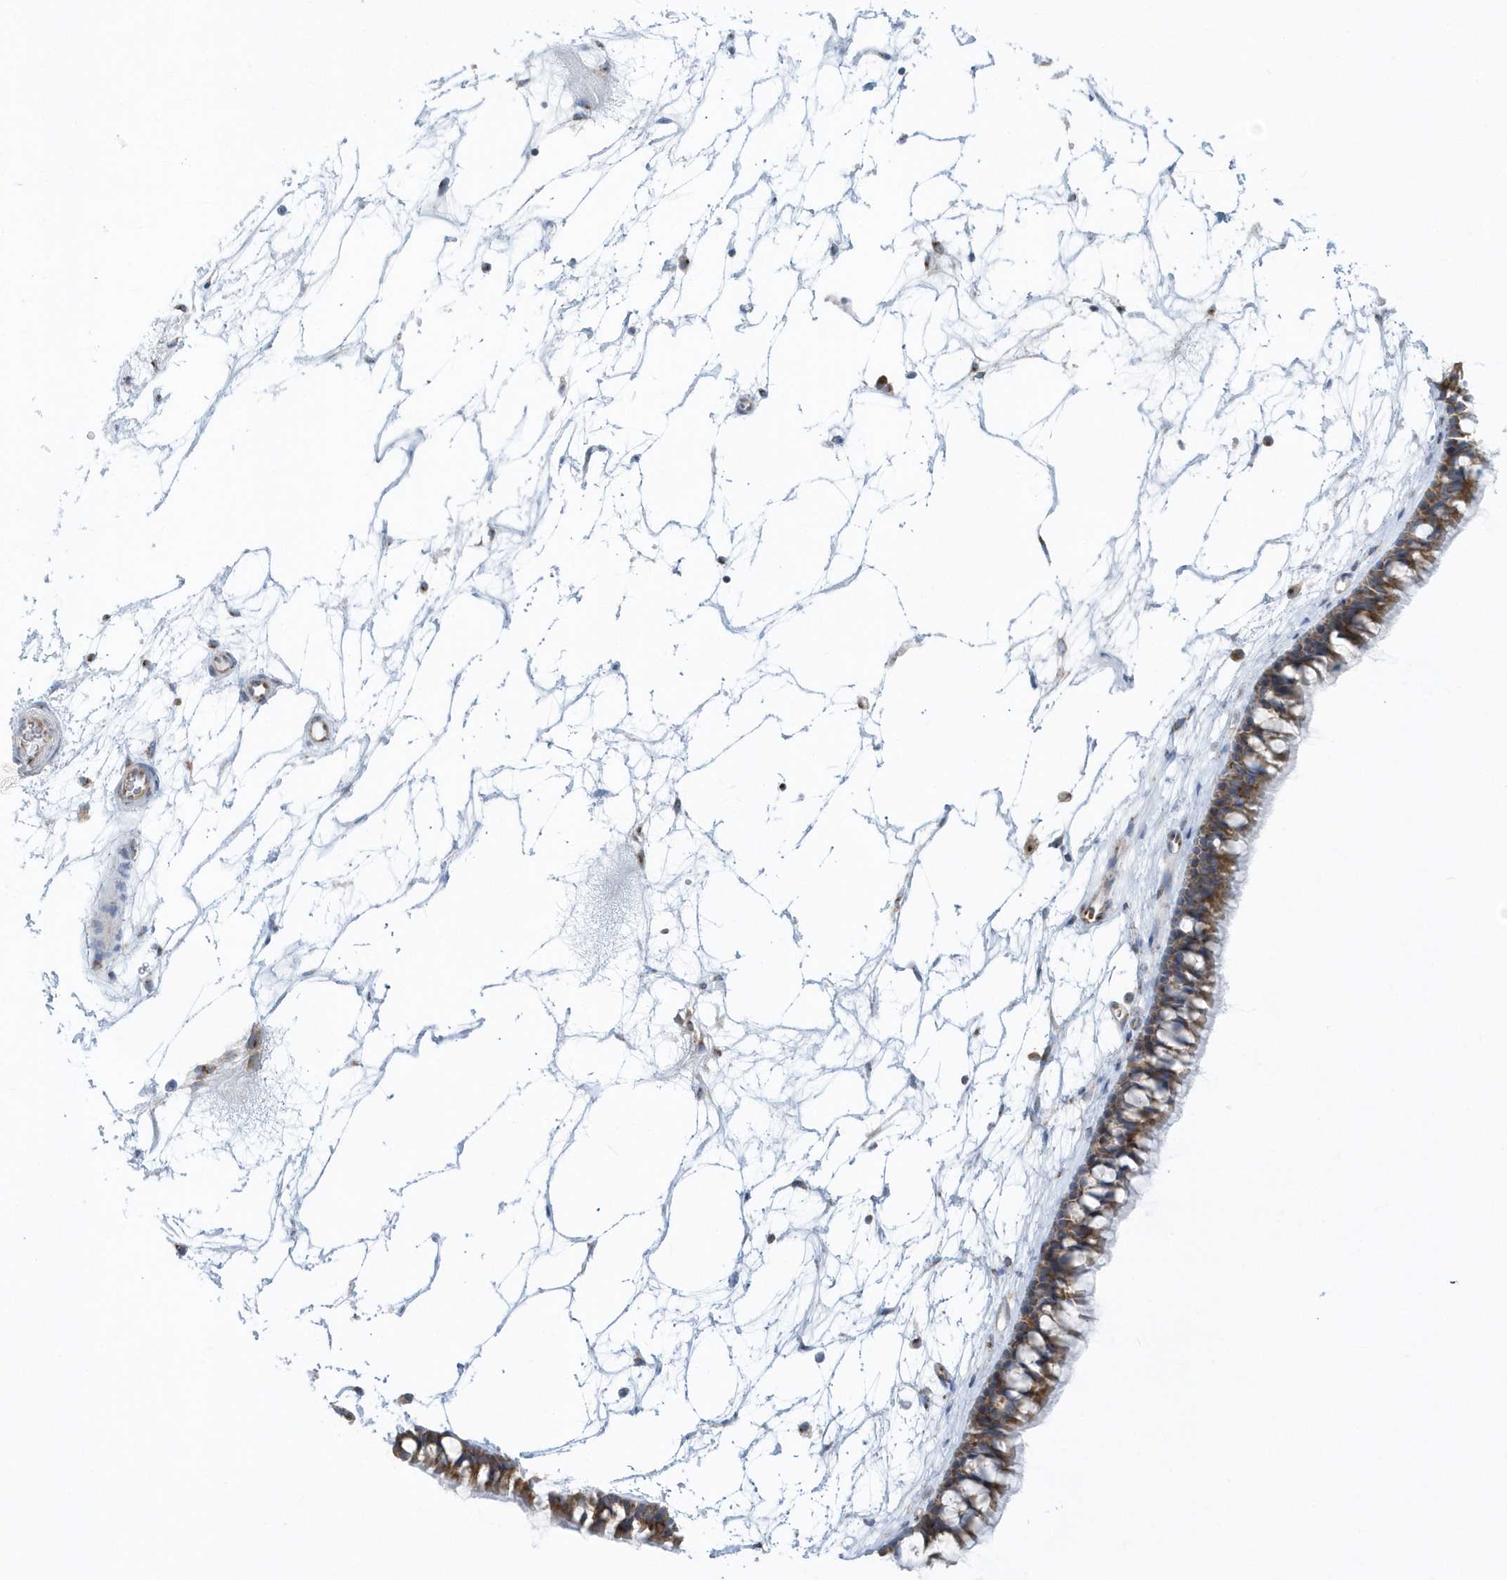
{"staining": {"intensity": "moderate", "quantity": ">75%", "location": "cytoplasmic/membranous"}, "tissue": "nasopharynx", "cell_type": "Respiratory epithelial cells", "image_type": "normal", "snomed": [{"axis": "morphology", "description": "Normal tissue, NOS"}, {"axis": "topography", "description": "Nasopharynx"}], "caption": "IHC (DAB) staining of benign human nasopharynx displays moderate cytoplasmic/membranous protein positivity in approximately >75% of respiratory epithelial cells.", "gene": "EIF3C", "patient": {"sex": "male", "age": 64}}